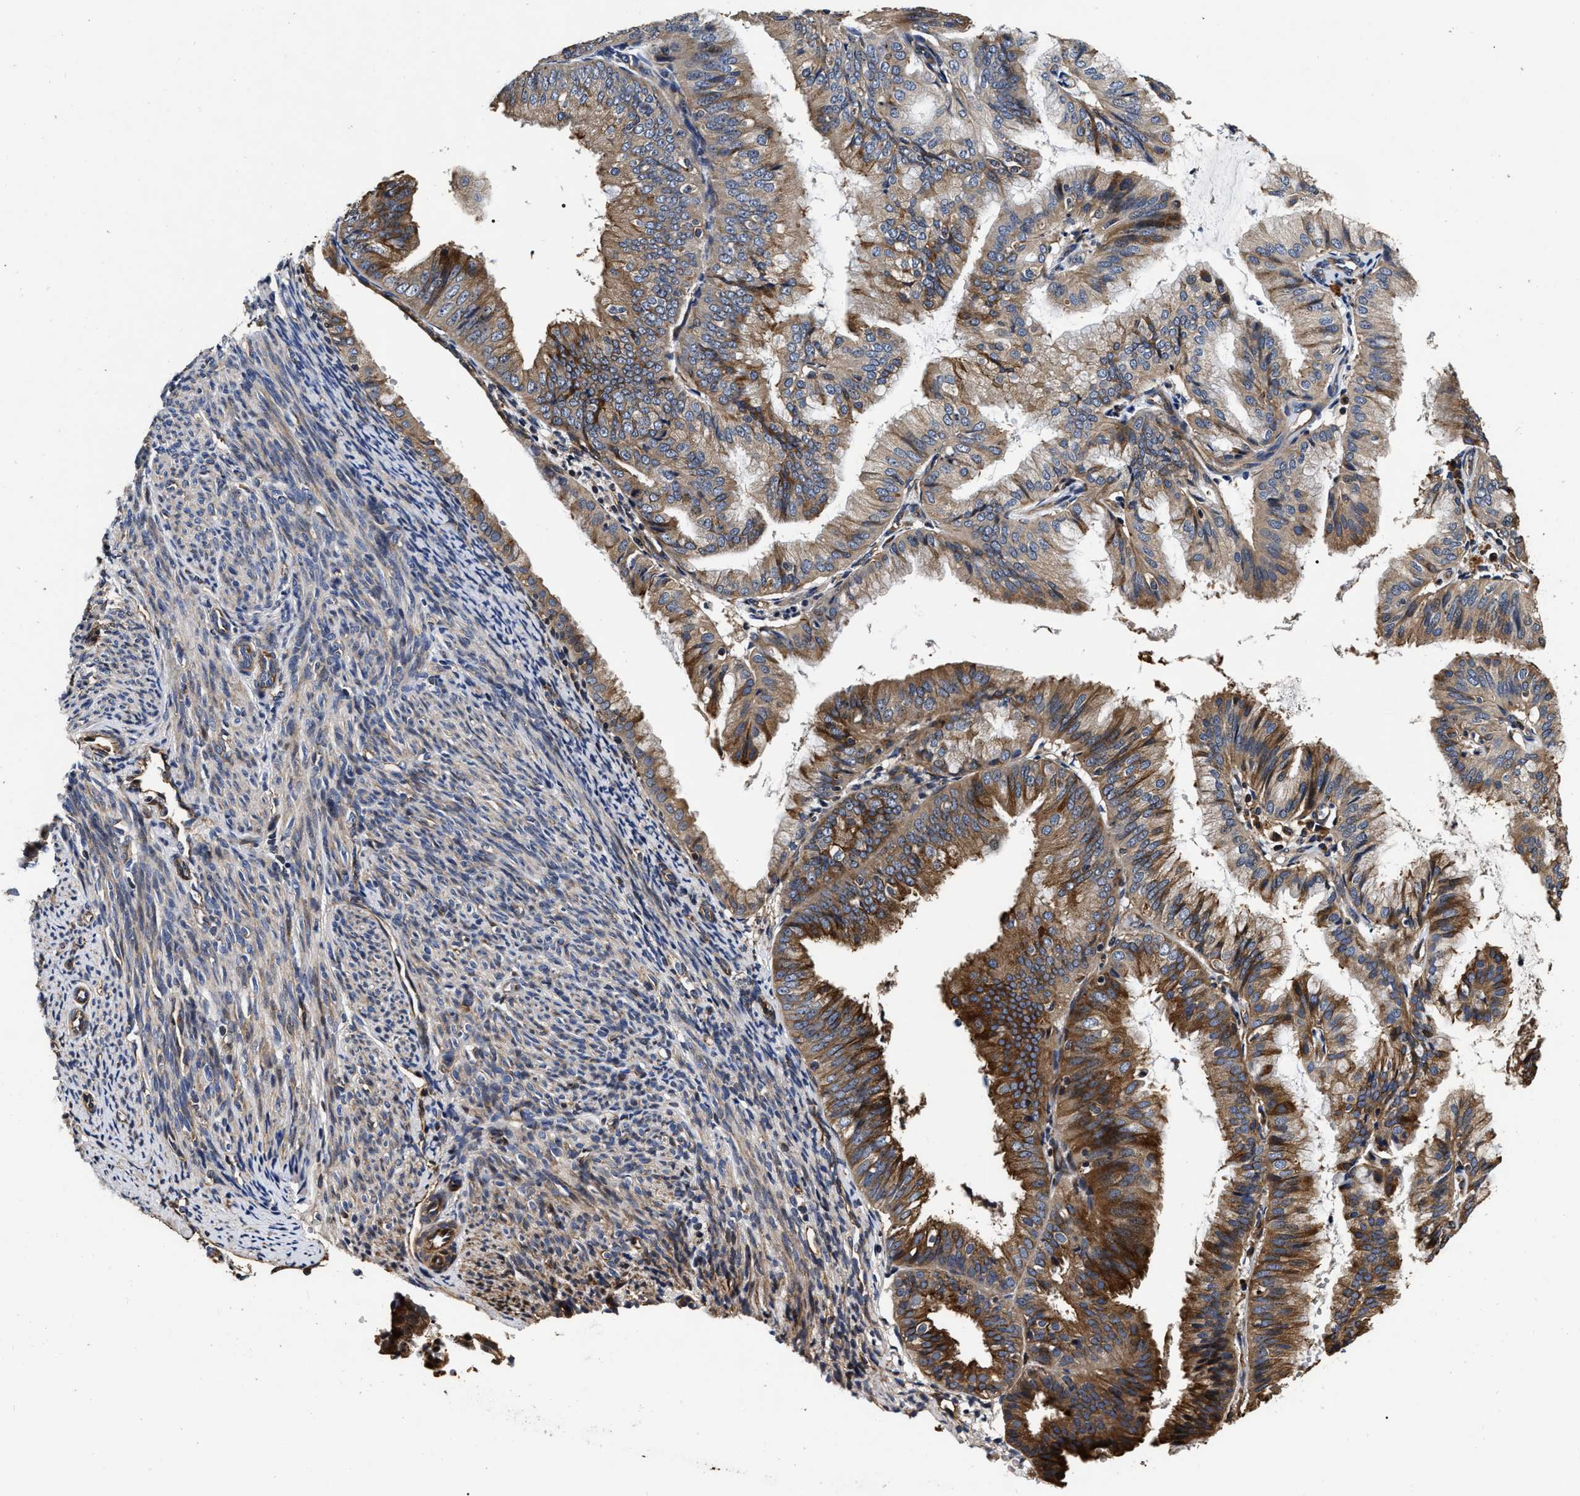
{"staining": {"intensity": "strong", "quantity": "25%-75%", "location": "cytoplasmic/membranous"}, "tissue": "endometrial cancer", "cell_type": "Tumor cells", "image_type": "cancer", "snomed": [{"axis": "morphology", "description": "Adenocarcinoma, NOS"}, {"axis": "topography", "description": "Endometrium"}], "caption": "This is a histology image of immunohistochemistry (IHC) staining of endometrial adenocarcinoma, which shows strong positivity in the cytoplasmic/membranous of tumor cells.", "gene": "ABCG8", "patient": {"sex": "female", "age": 63}}